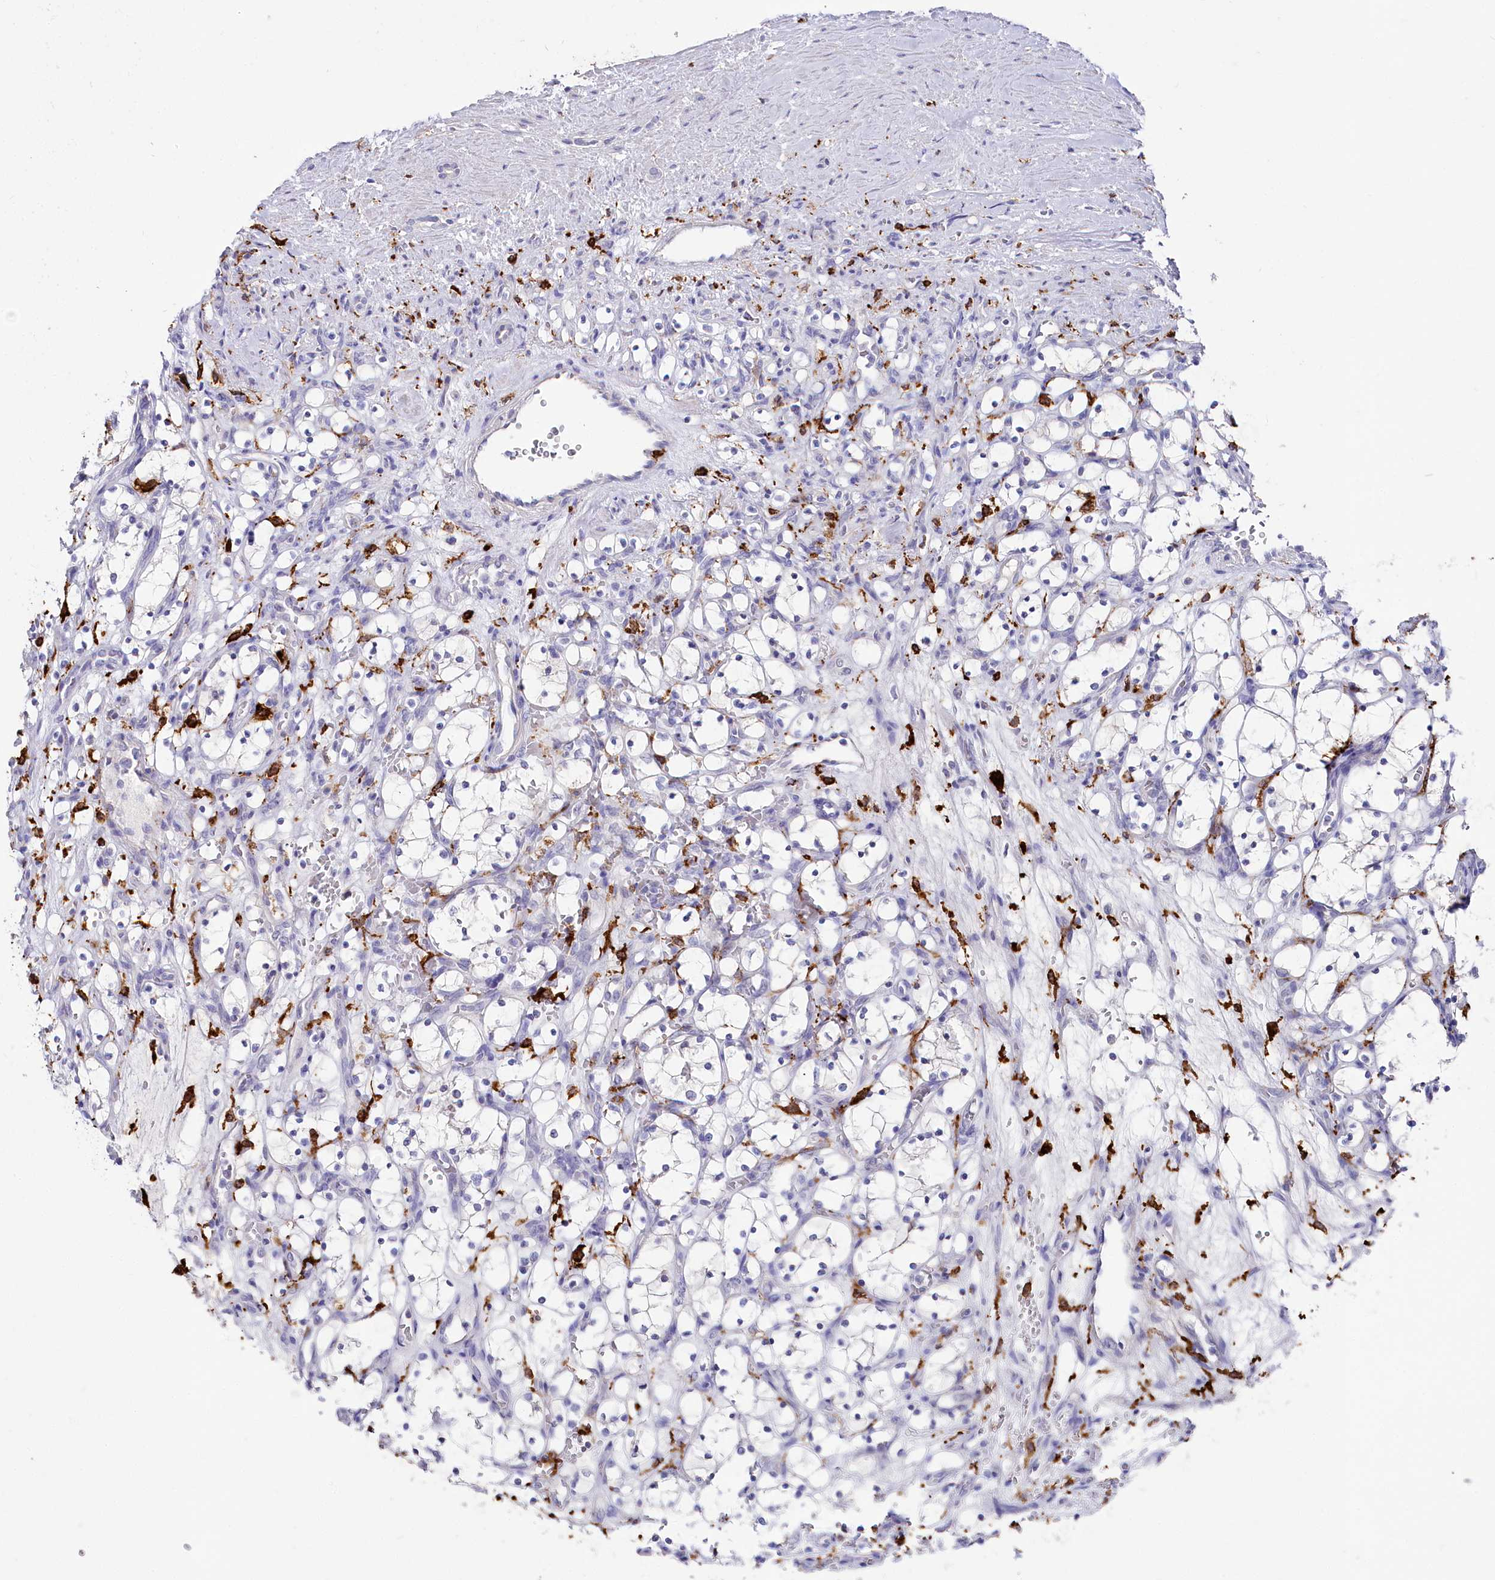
{"staining": {"intensity": "negative", "quantity": "none", "location": "none"}, "tissue": "renal cancer", "cell_type": "Tumor cells", "image_type": "cancer", "snomed": [{"axis": "morphology", "description": "Adenocarcinoma, NOS"}, {"axis": "topography", "description": "Kidney"}], "caption": "Tumor cells show no significant protein positivity in renal cancer (adenocarcinoma).", "gene": "CLEC4M", "patient": {"sex": "female", "age": 69}}